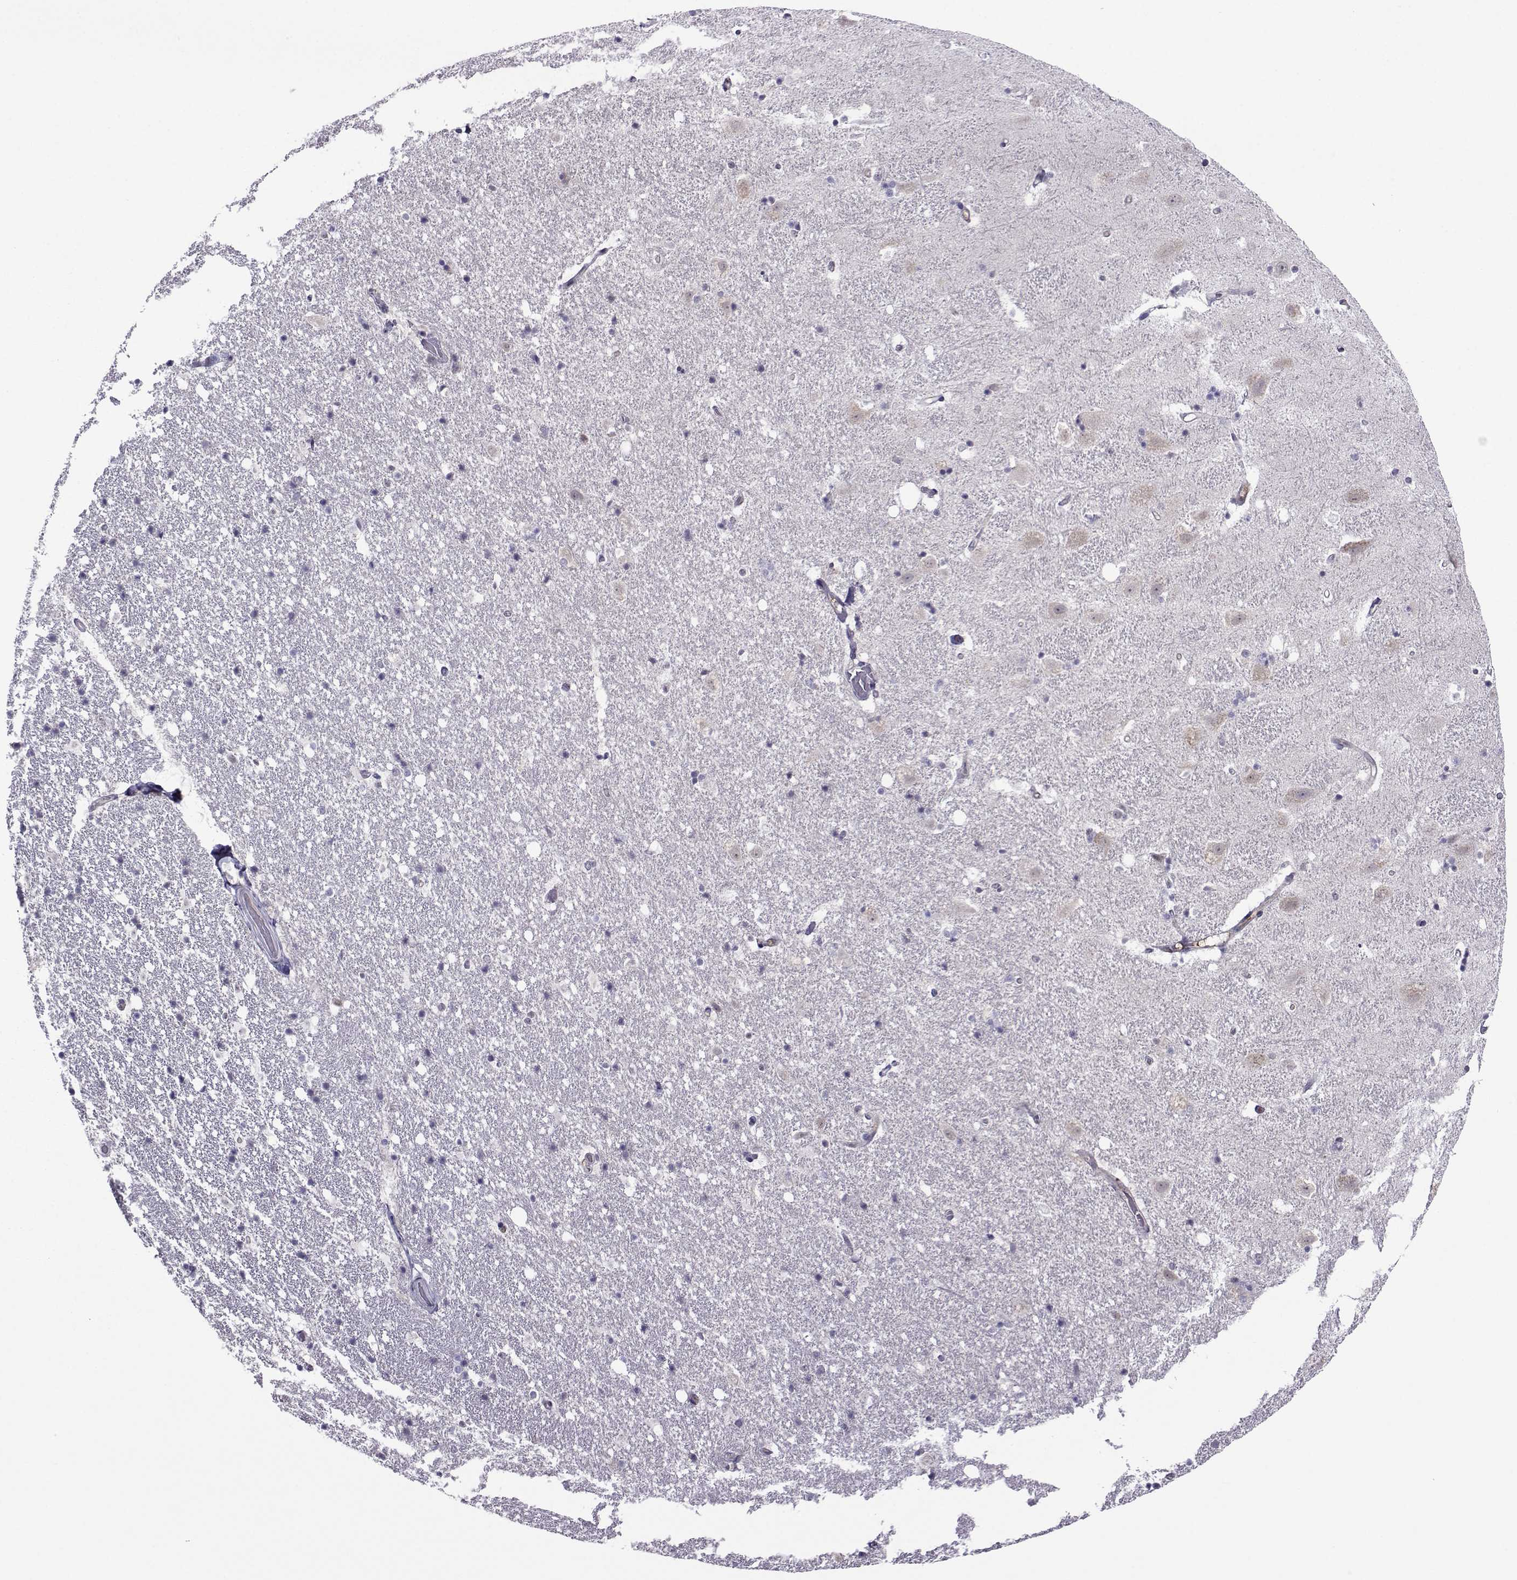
{"staining": {"intensity": "negative", "quantity": "none", "location": "none"}, "tissue": "hippocampus", "cell_type": "Glial cells", "image_type": "normal", "snomed": [{"axis": "morphology", "description": "Normal tissue, NOS"}, {"axis": "topography", "description": "Hippocampus"}], "caption": "Normal hippocampus was stained to show a protein in brown. There is no significant positivity in glial cells. Brightfield microscopy of IHC stained with DAB (3,3'-diaminobenzidine) (brown) and hematoxylin (blue), captured at high magnification.", "gene": "DDX20", "patient": {"sex": "male", "age": 49}}